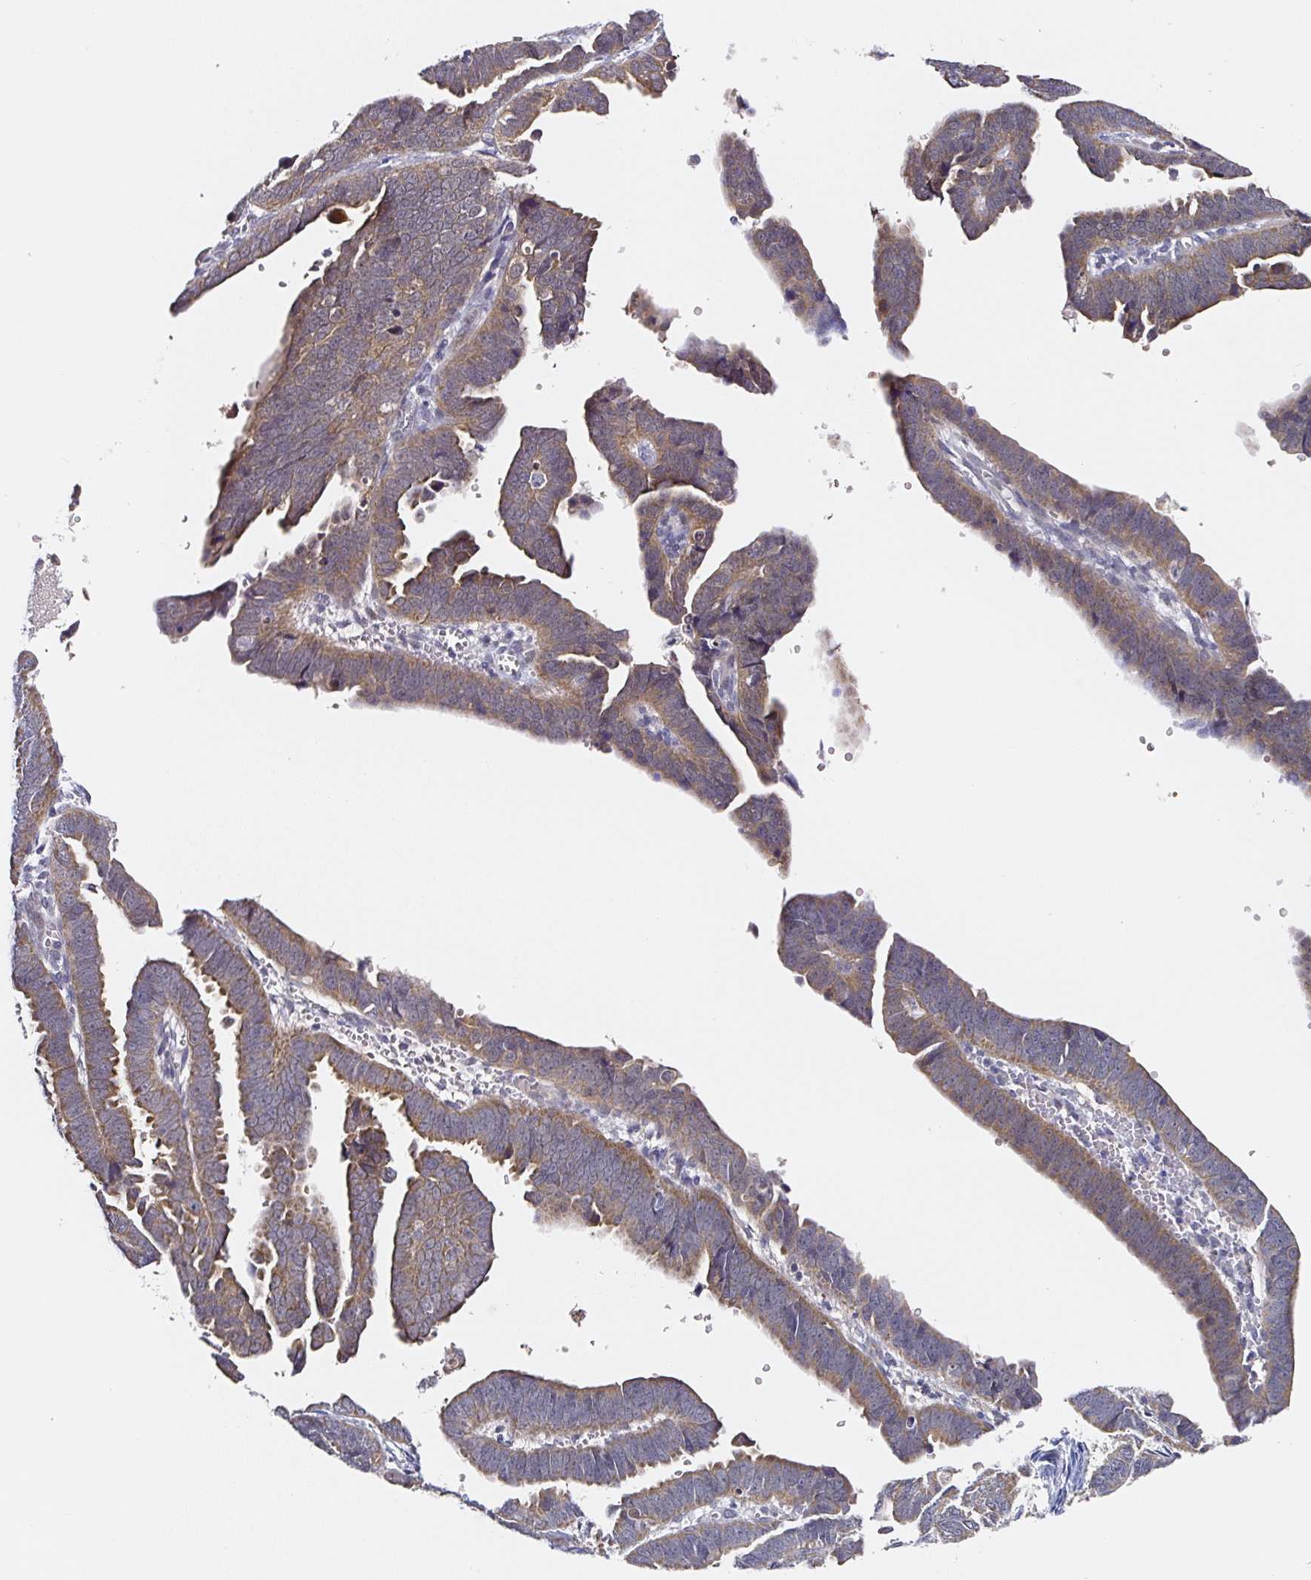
{"staining": {"intensity": "moderate", "quantity": ">75%", "location": "cytoplasmic/membranous"}, "tissue": "endometrial cancer", "cell_type": "Tumor cells", "image_type": "cancer", "snomed": [{"axis": "morphology", "description": "Adenocarcinoma, NOS"}, {"axis": "topography", "description": "Endometrium"}], "caption": "Immunohistochemistry (IHC) histopathology image of human adenocarcinoma (endometrial) stained for a protein (brown), which exhibits medium levels of moderate cytoplasmic/membranous staining in approximately >75% of tumor cells.", "gene": "PRKAA2", "patient": {"sex": "female", "age": 75}}